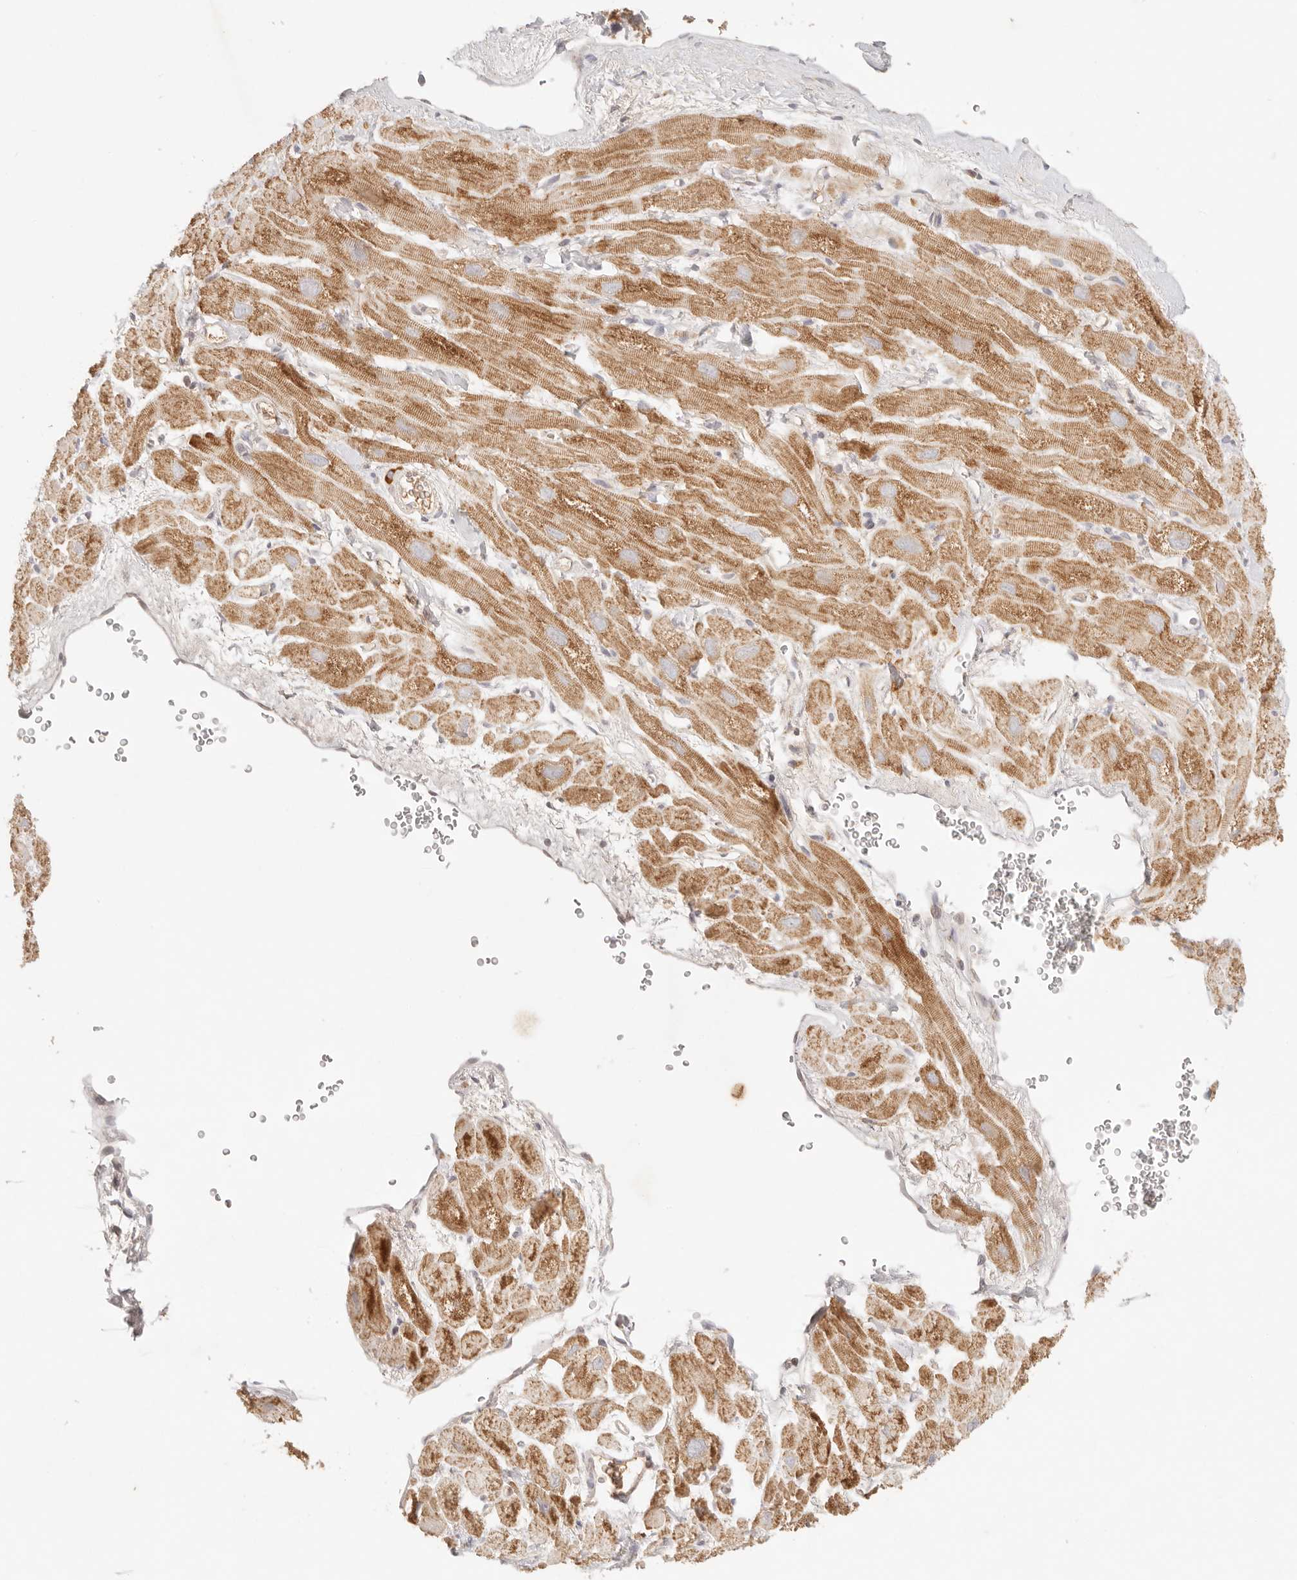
{"staining": {"intensity": "moderate", "quantity": ">75%", "location": "cytoplasmic/membranous"}, "tissue": "heart muscle", "cell_type": "Cardiomyocytes", "image_type": "normal", "snomed": [{"axis": "morphology", "description": "Normal tissue, NOS"}, {"axis": "topography", "description": "Heart"}], "caption": "Immunohistochemistry of benign human heart muscle displays medium levels of moderate cytoplasmic/membranous expression in about >75% of cardiomyocytes.", "gene": "COA6", "patient": {"sex": "male", "age": 49}}